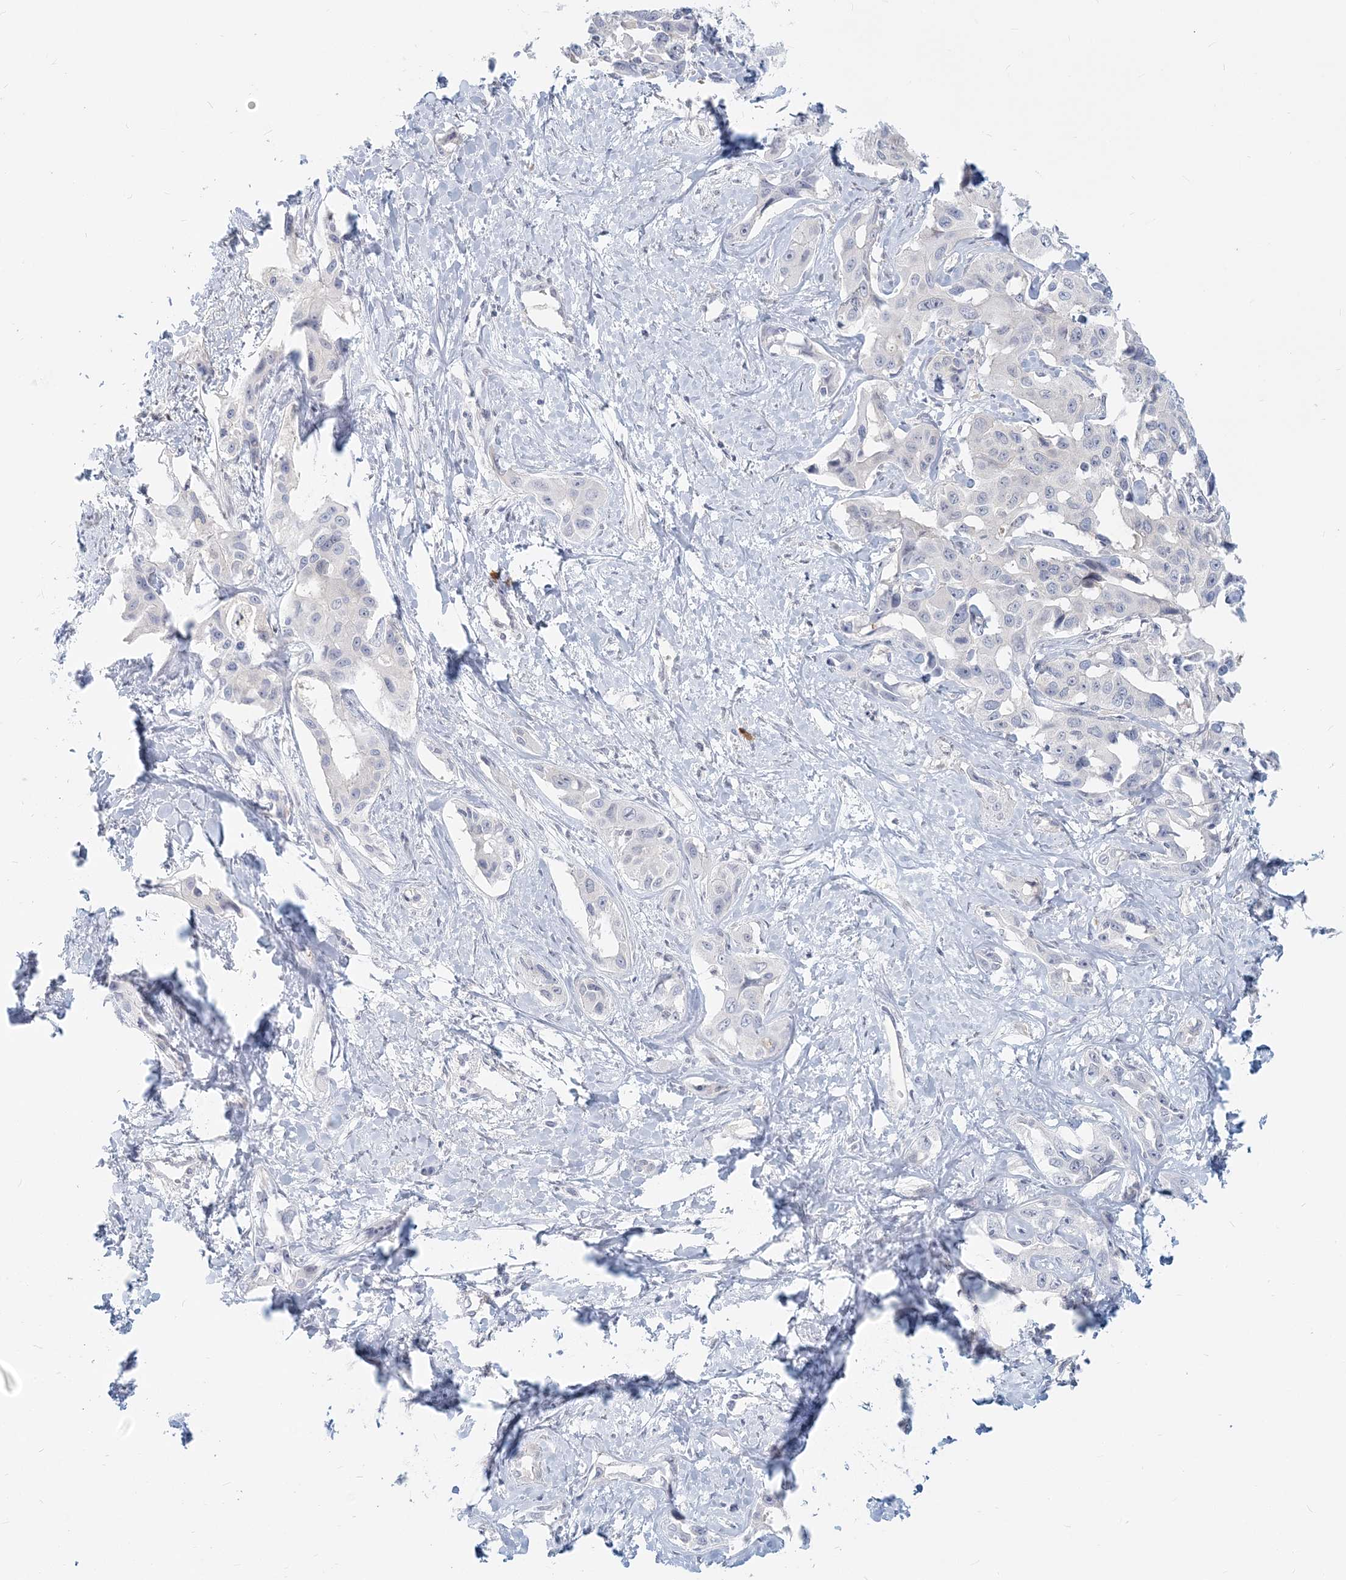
{"staining": {"intensity": "negative", "quantity": "none", "location": "none"}, "tissue": "liver cancer", "cell_type": "Tumor cells", "image_type": "cancer", "snomed": [{"axis": "morphology", "description": "Cholangiocarcinoma"}, {"axis": "topography", "description": "Liver"}], "caption": "This image is of liver cholangiocarcinoma stained with immunohistochemistry to label a protein in brown with the nuclei are counter-stained blue. There is no expression in tumor cells.", "gene": "GMPPA", "patient": {"sex": "male", "age": 59}}